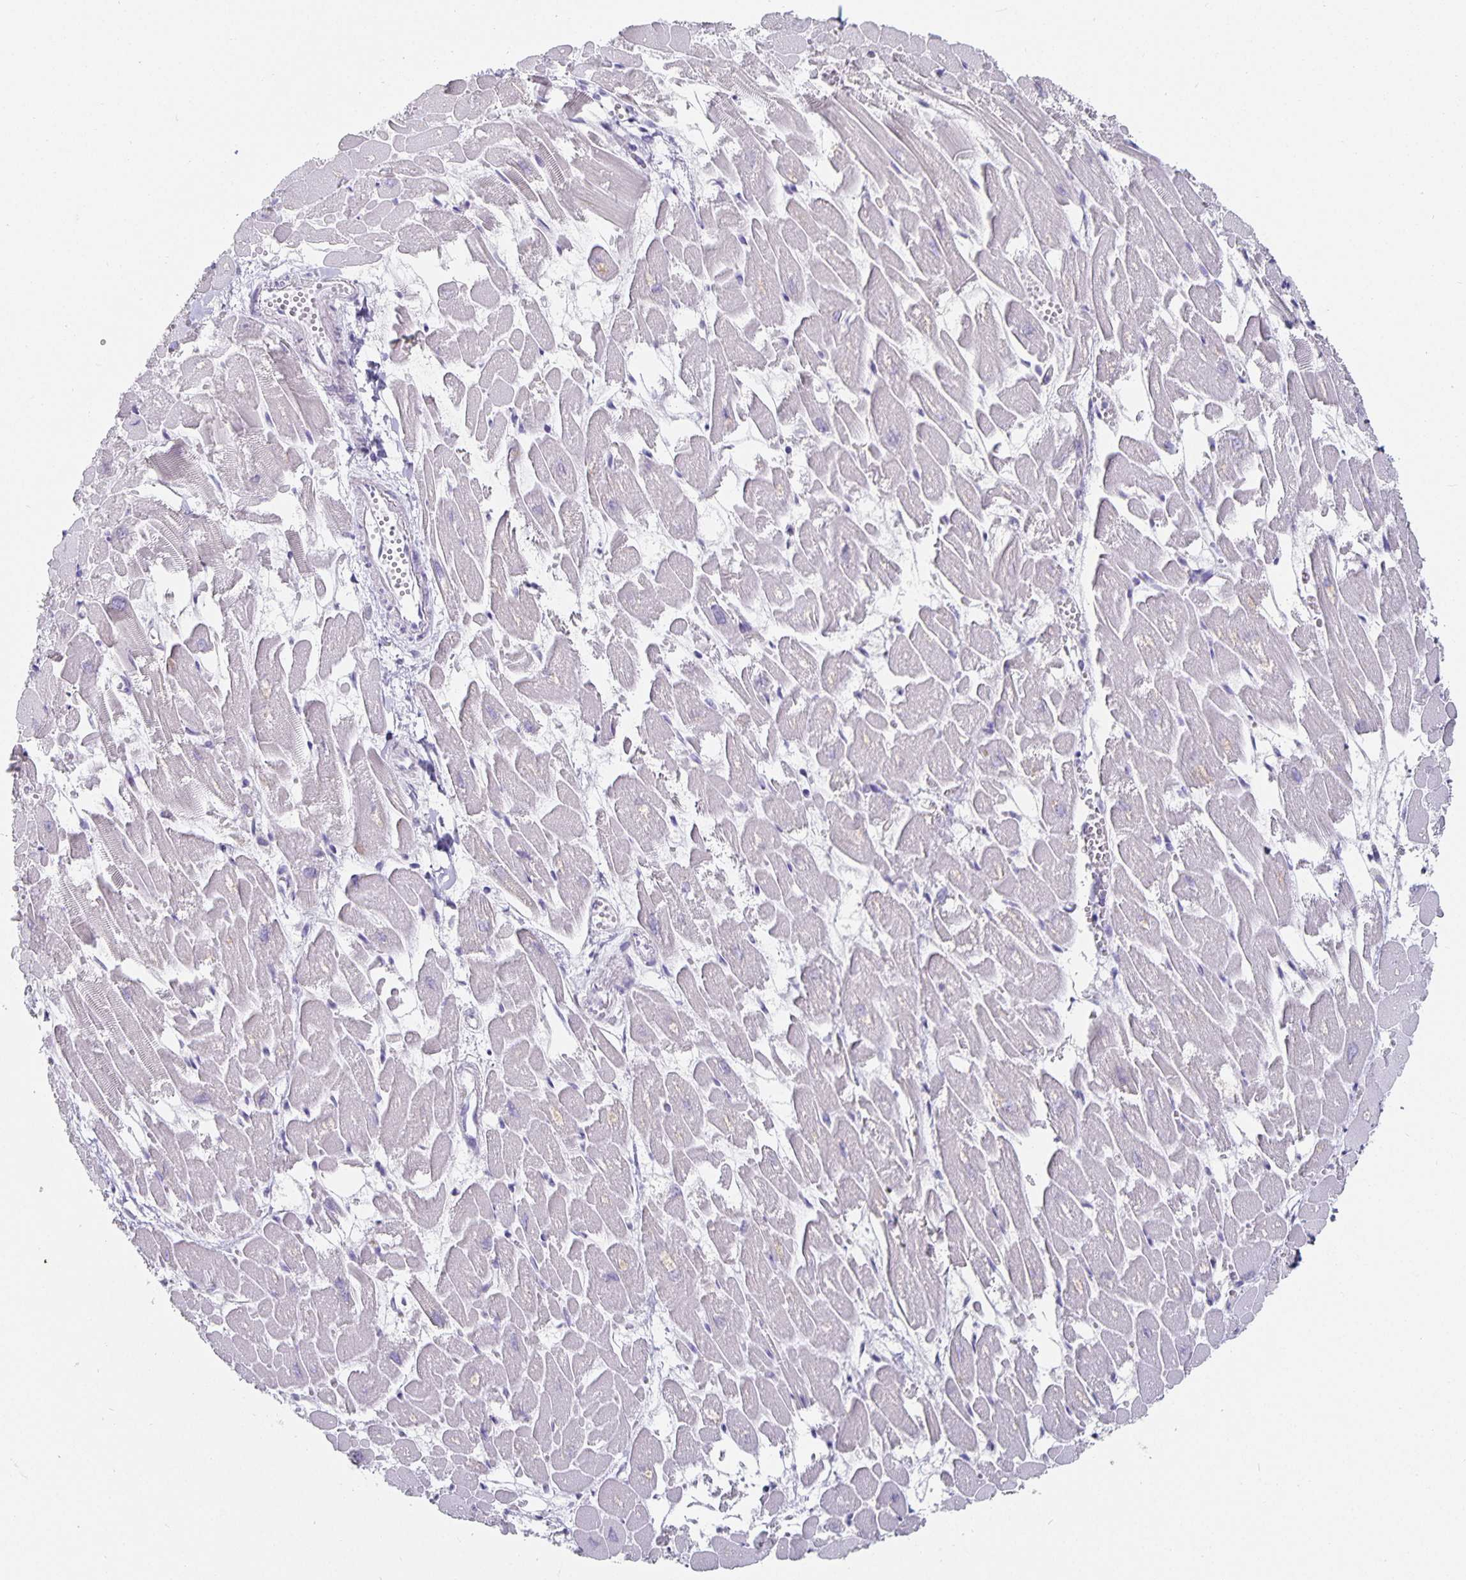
{"staining": {"intensity": "negative", "quantity": "none", "location": "none"}, "tissue": "heart muscle", "cell_type": "Cardiomyocytes", "image_type": "normal", "snomed": [{"axis": "morphology", "description": "Normal tissue, NOS"}, {"axis": "topography", "description": "Heart"}], "caption": "DAB (3,3'-diaminobenzidine) immunohistochemical staining of unremarkable human heart muscle demonstrates no significant staining in cardiomyocytes.", "gene": "CHGA", "patient": {"sex": "female", "age": 52}}